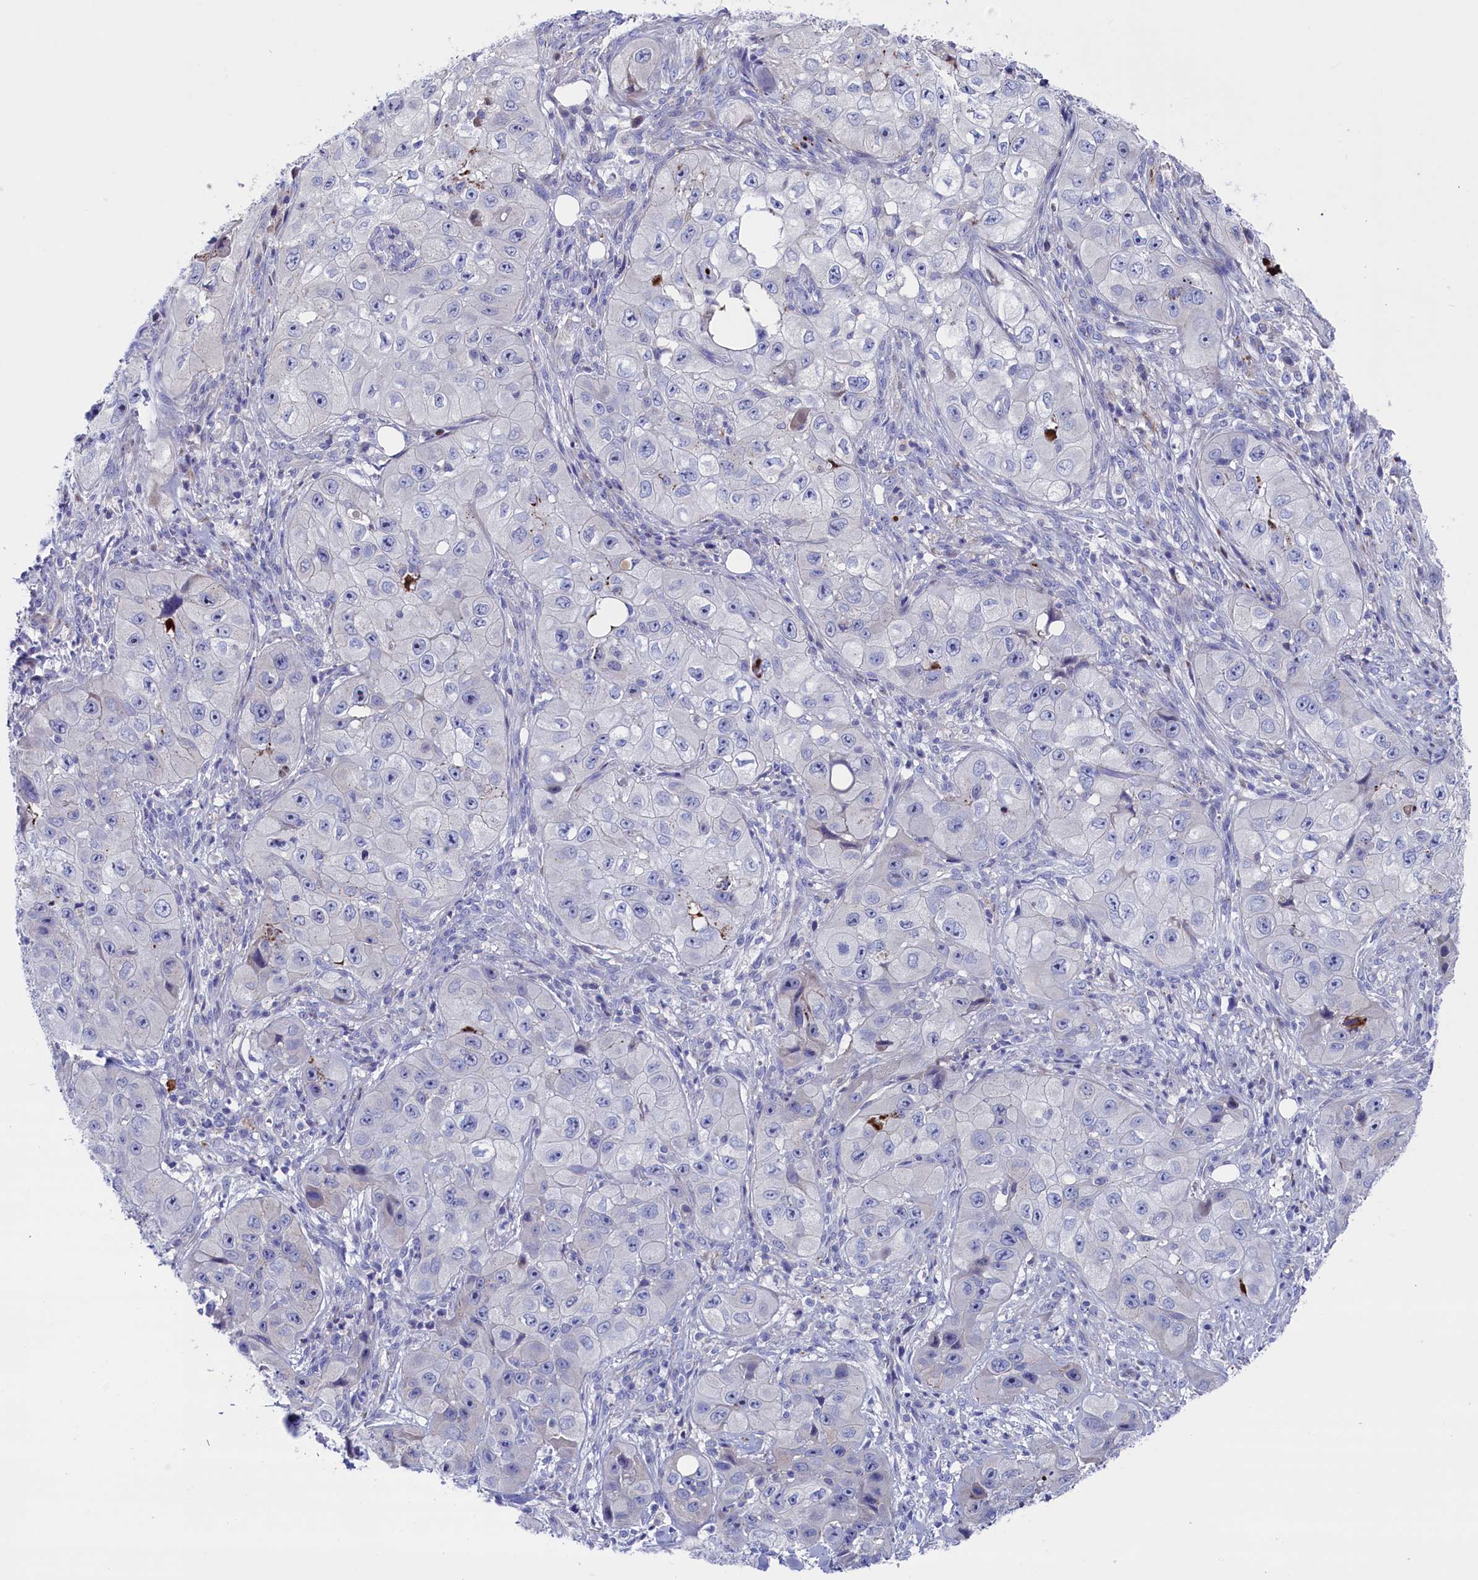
{"staining": {"intensity": "negative", "quantity": "none", "location": "none"}, "tissue": "skin cancer", "cell_type": "Tumor cells", "image_type": "cancer", "snomed": [{"axis": "morphology", "description": "Squamous cell carcinoma, NOS"}, {"axis": "topography", "description": "Skin"}, {"axis": "topography", "description": "Subcutis"}], "caption": "Skin cancer (squamous cell carcinoma) stained for a protein using IHC displays no positivity tumor cells.", "gene": "NUDT7", "patient": {"sex": "male", "age": 73}}